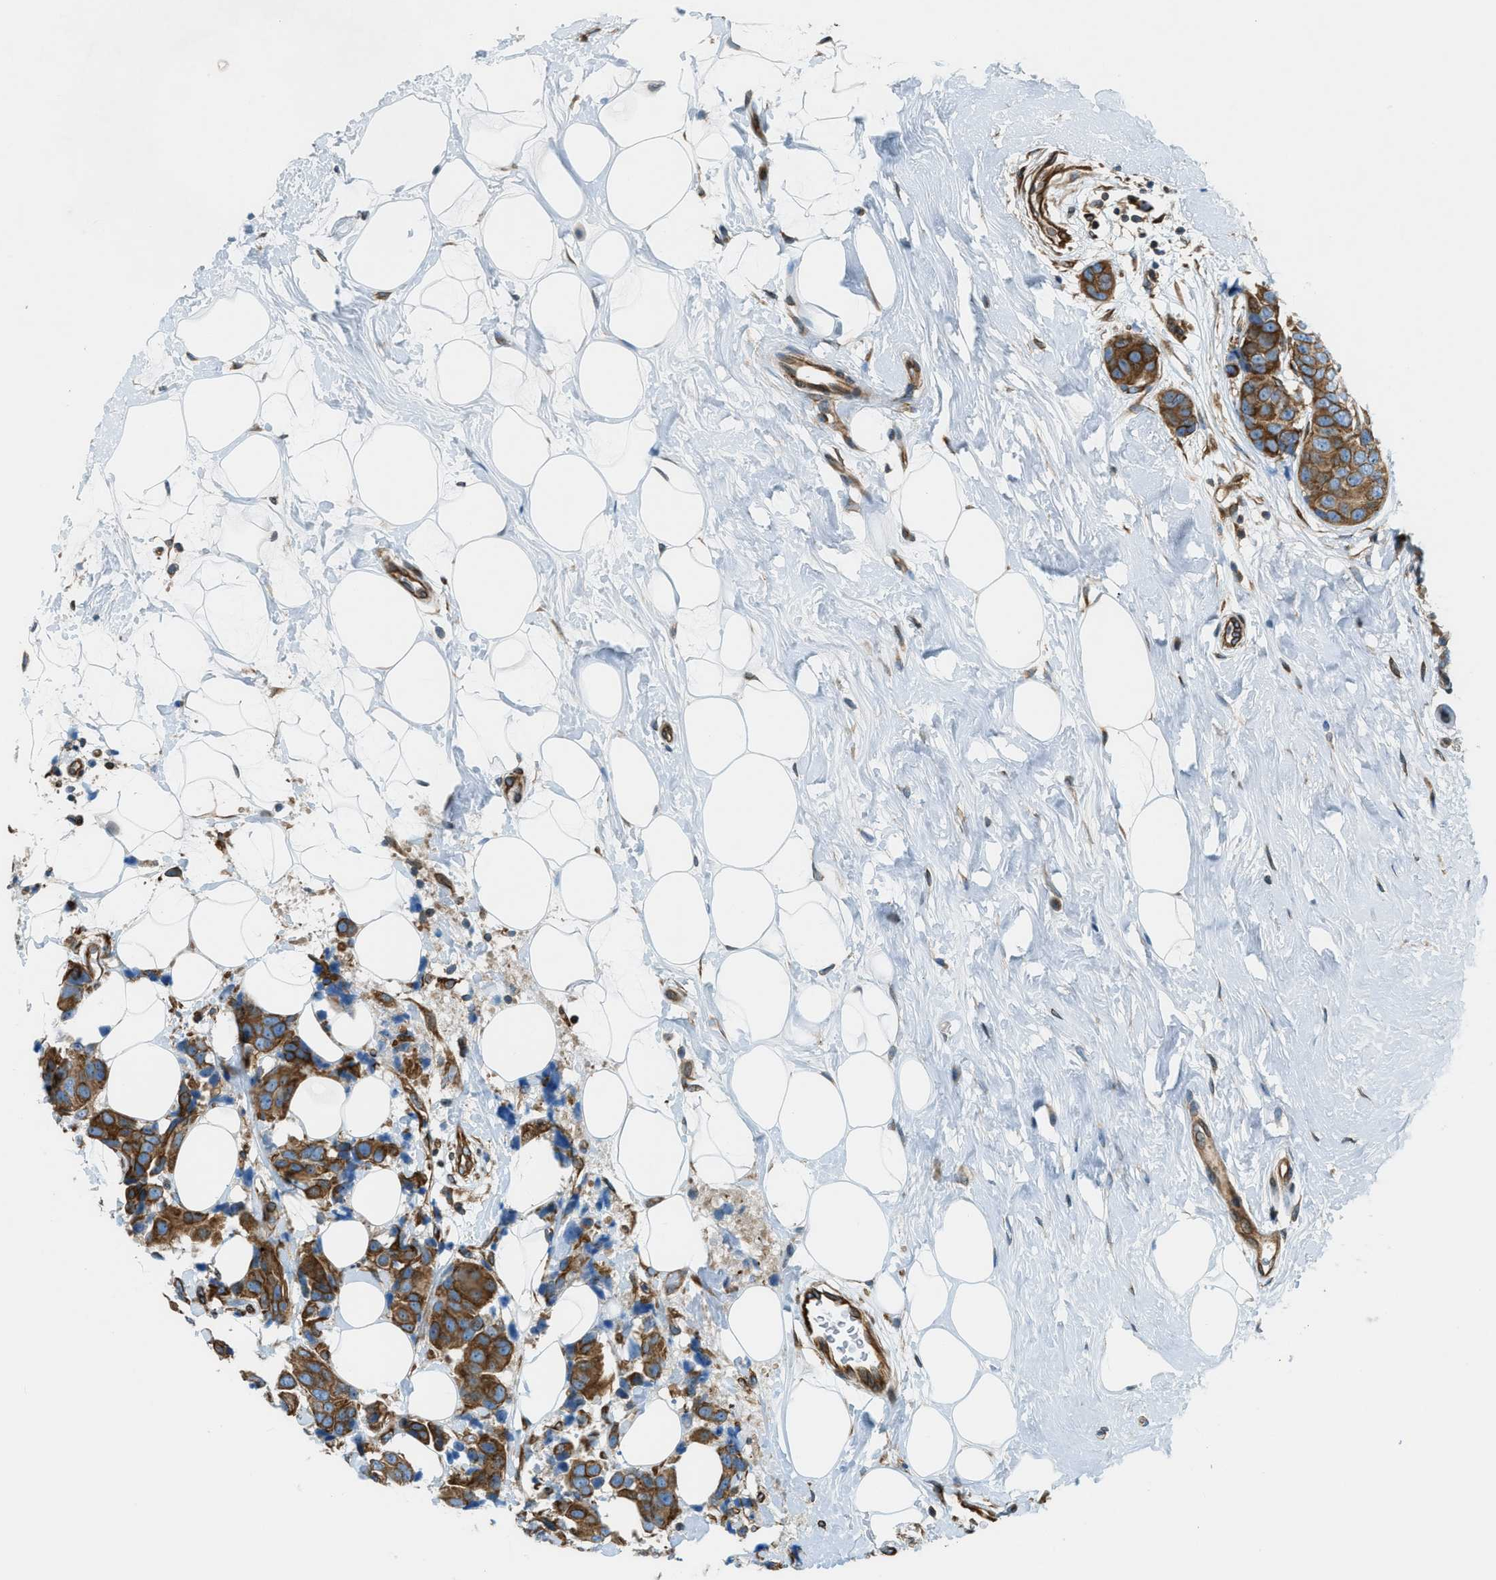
{"staining": {"intensity": "strong", "quantity": ">75%", "location": "cytoplasmic/membranous"}, "tissue": "breast cancer", "cell_type": "Tumor cells", "image_type": "cancer", "snomed": [{"axis": "morphology", "description": "Normal tissue, NOS"}, {"axis": "morphology", "description": "Duct carcinoma"}, {"axis": "topography", "description": "Breast"}], "caption": "A histopathology image of breast invasive ductal carcinoma stained for a protein exhibits strong cytoplasmic/membranous brown staining in tumor cells. (DAB (3,3'-diaminobenzidine) = brown stain, brightfield microscopy at high magnification).", "gene": "DMAC1", "patient": {"sex": "female", "age": 39}}